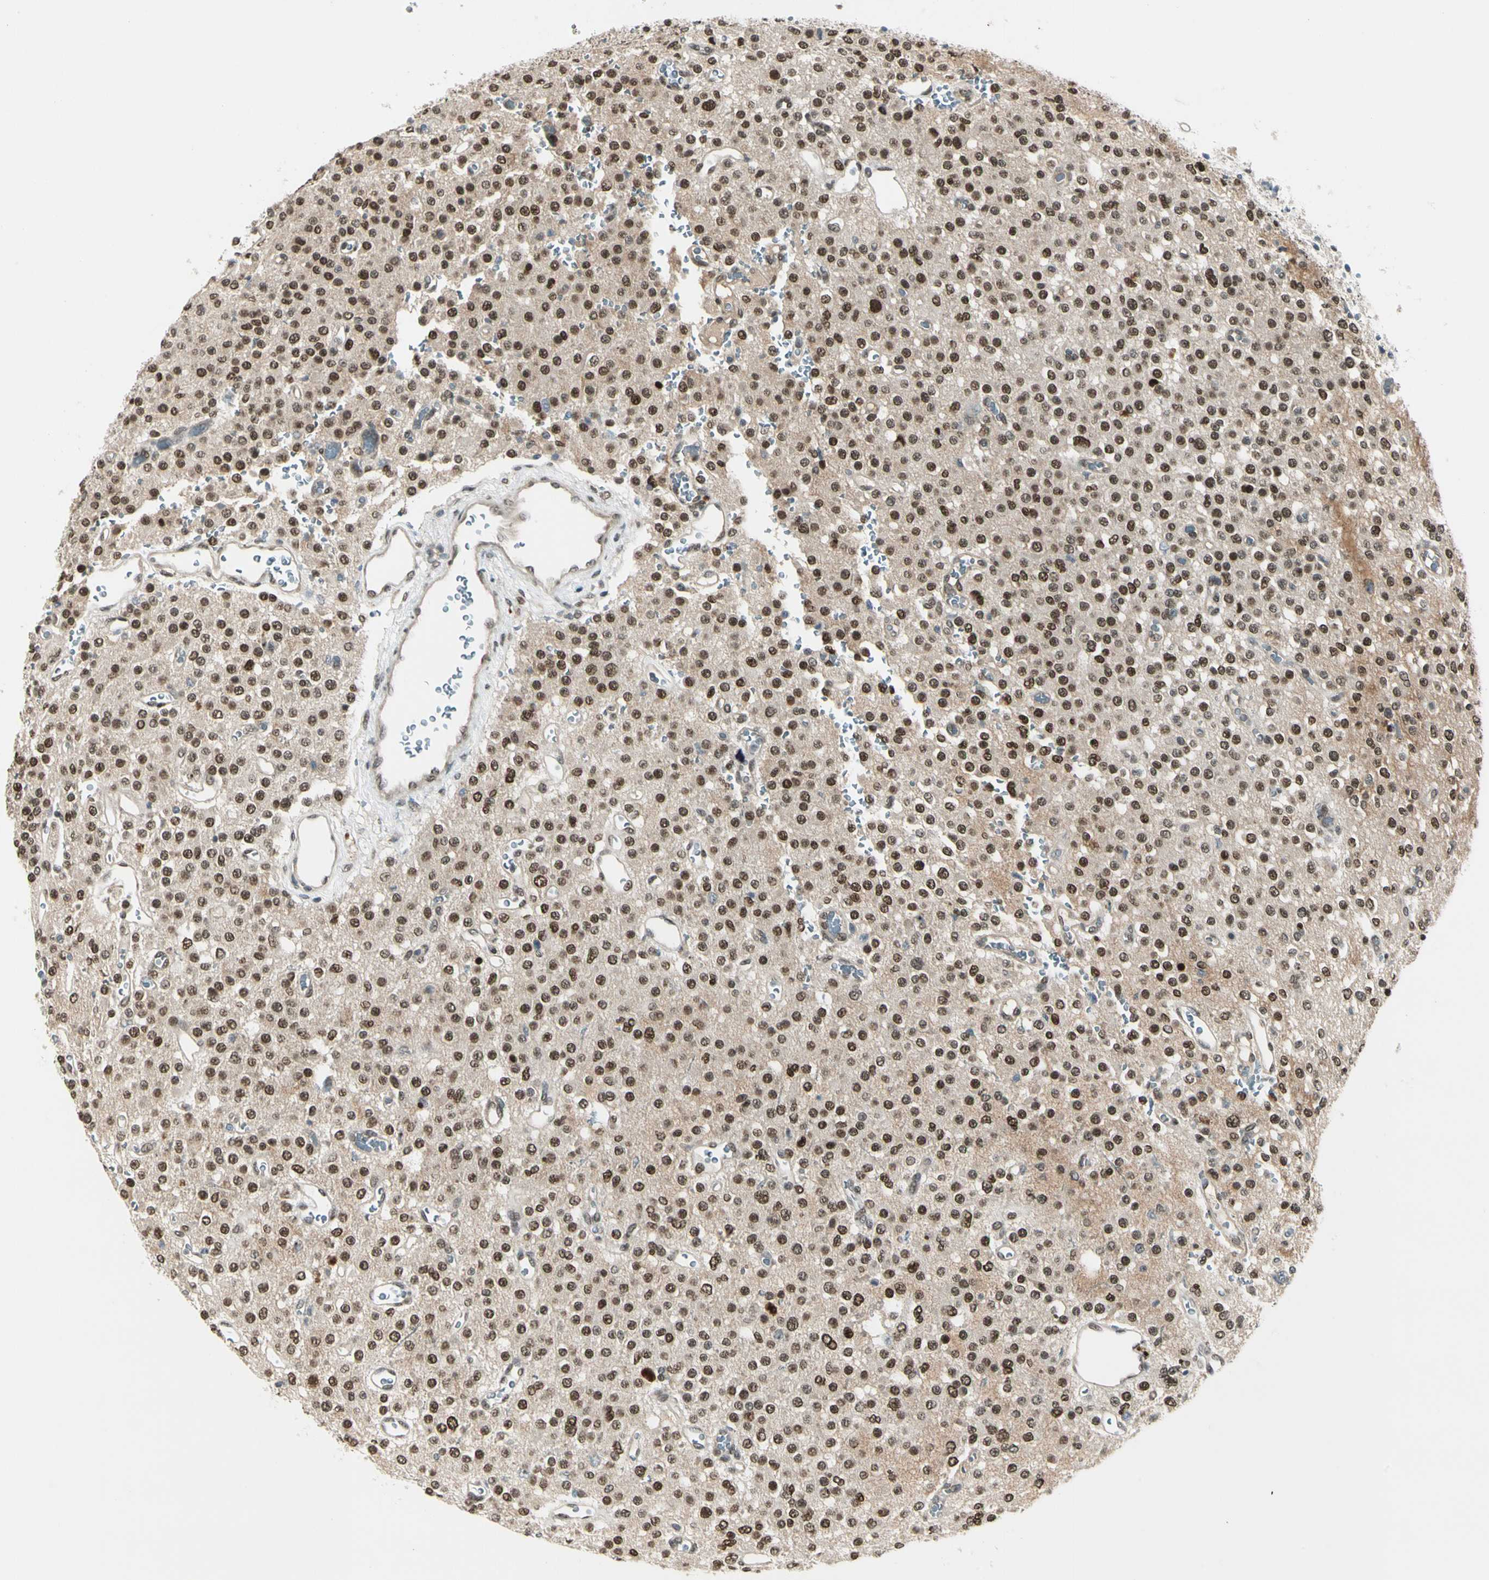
{"staining": {"intensity": "strong", "quantity": ">75%", "location": "nuclear"}, "tissue": "glioma", "cell_type": "Tumor cells", "image_type": "cancer", "snomed": [{"axis": "morphology", "description": "Glioma, malignant, Low grade"}, {"axis": "topography", "description": "Brain"}], "caption": "This image reveals IHC staining of malignant glioma (low-grade), with high strong nuclear expression in approximately >75% of tumor cells.", "gene": "GTF3A", "patient": {"sex": "male", "age": 38}}